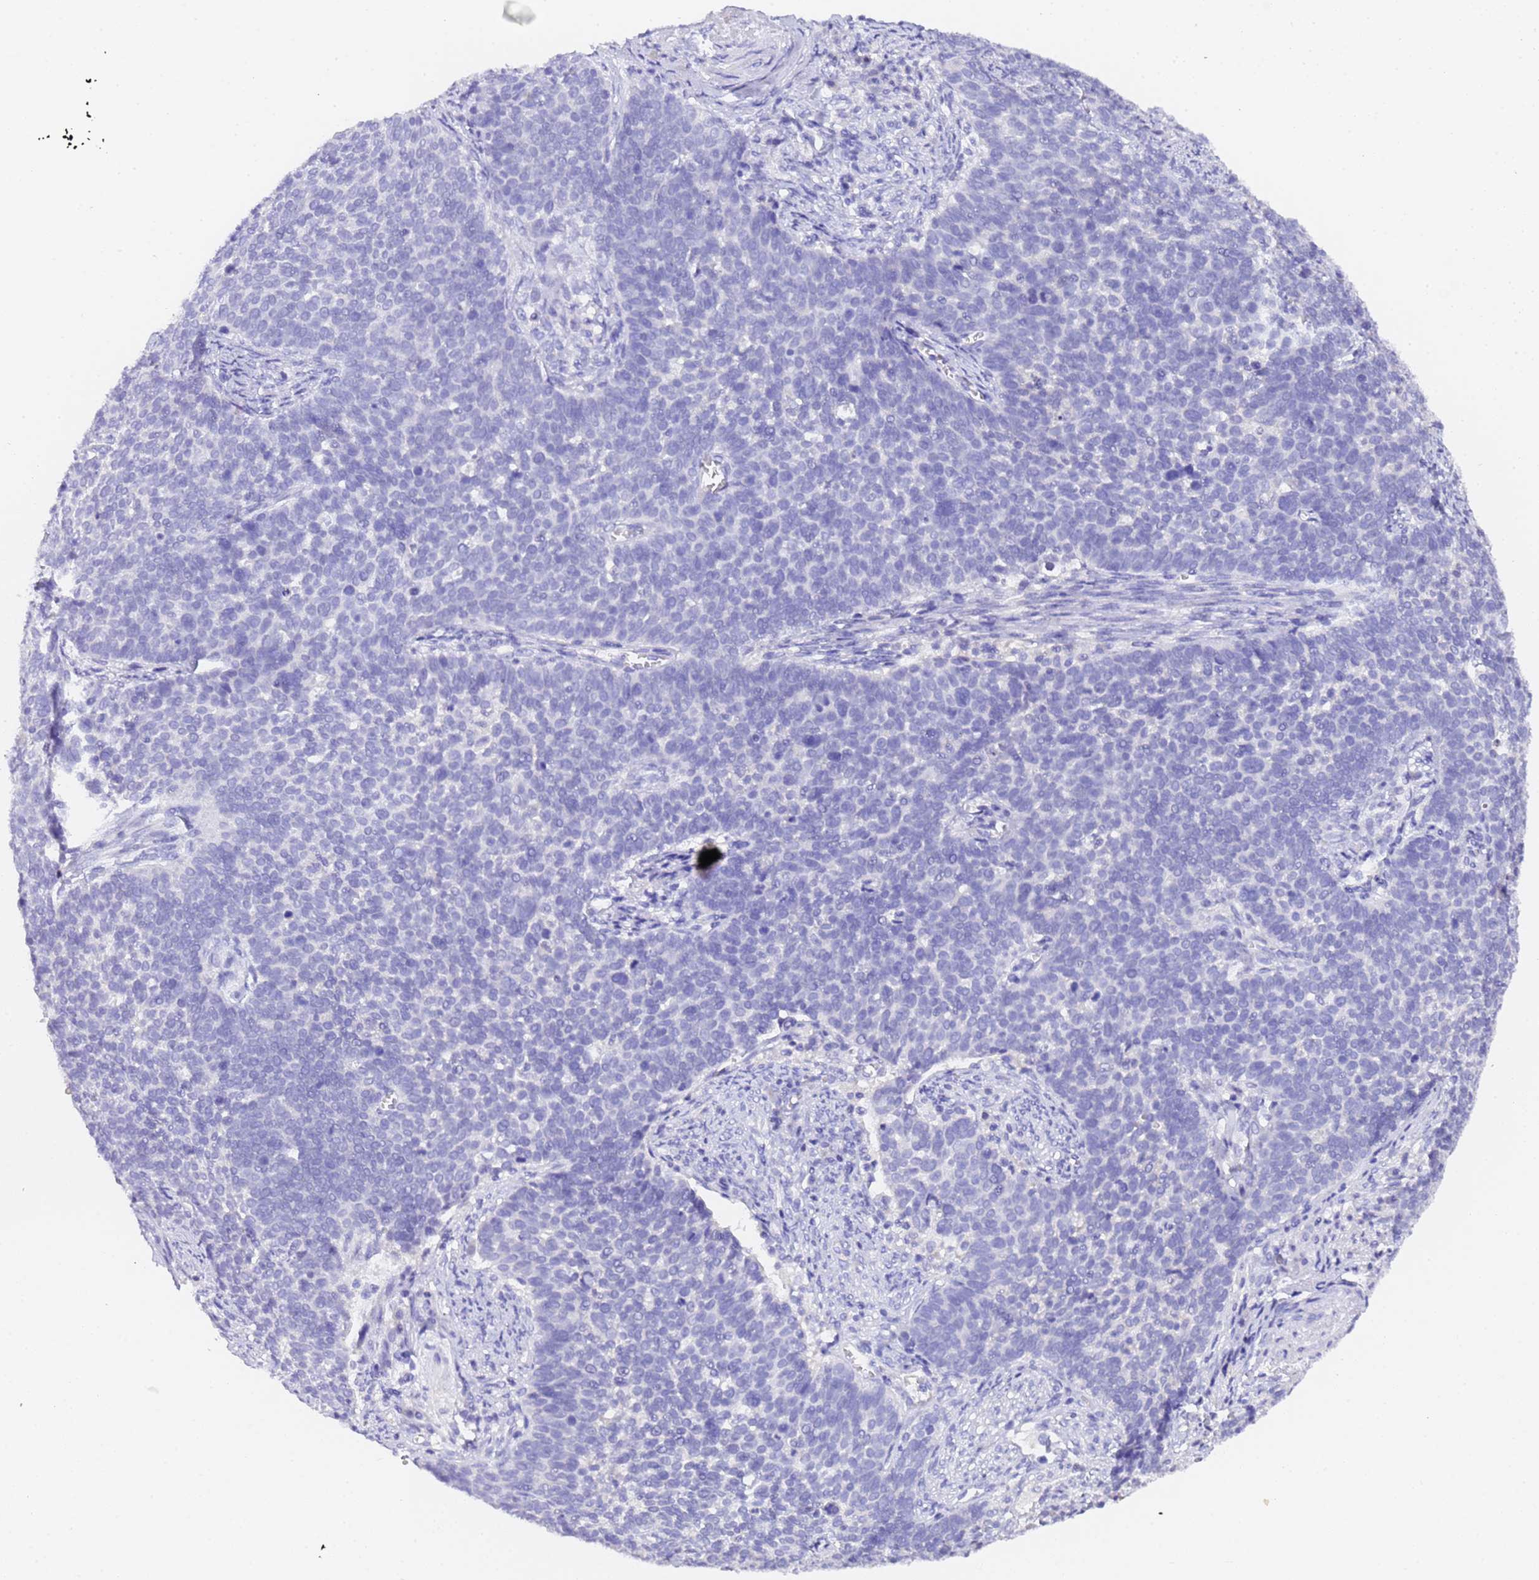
{"staining": {"intensity": "negative", "quantity": "none", "location": "none"}, "tissue": "cervical cancer", "cell_type": "Tumor cells", "image_type": "cancer", "snomed": [{"axis": "morphology", "description": "Squamous cell carcinoma, NOS"}, {"axis": "topography", "description": "Cervix"}], "caption": "The image exhibits no staining of tumor cells in cervical cancer.", "gene": "GABRA1", "patient": {"sex": "female", "age": 39}}